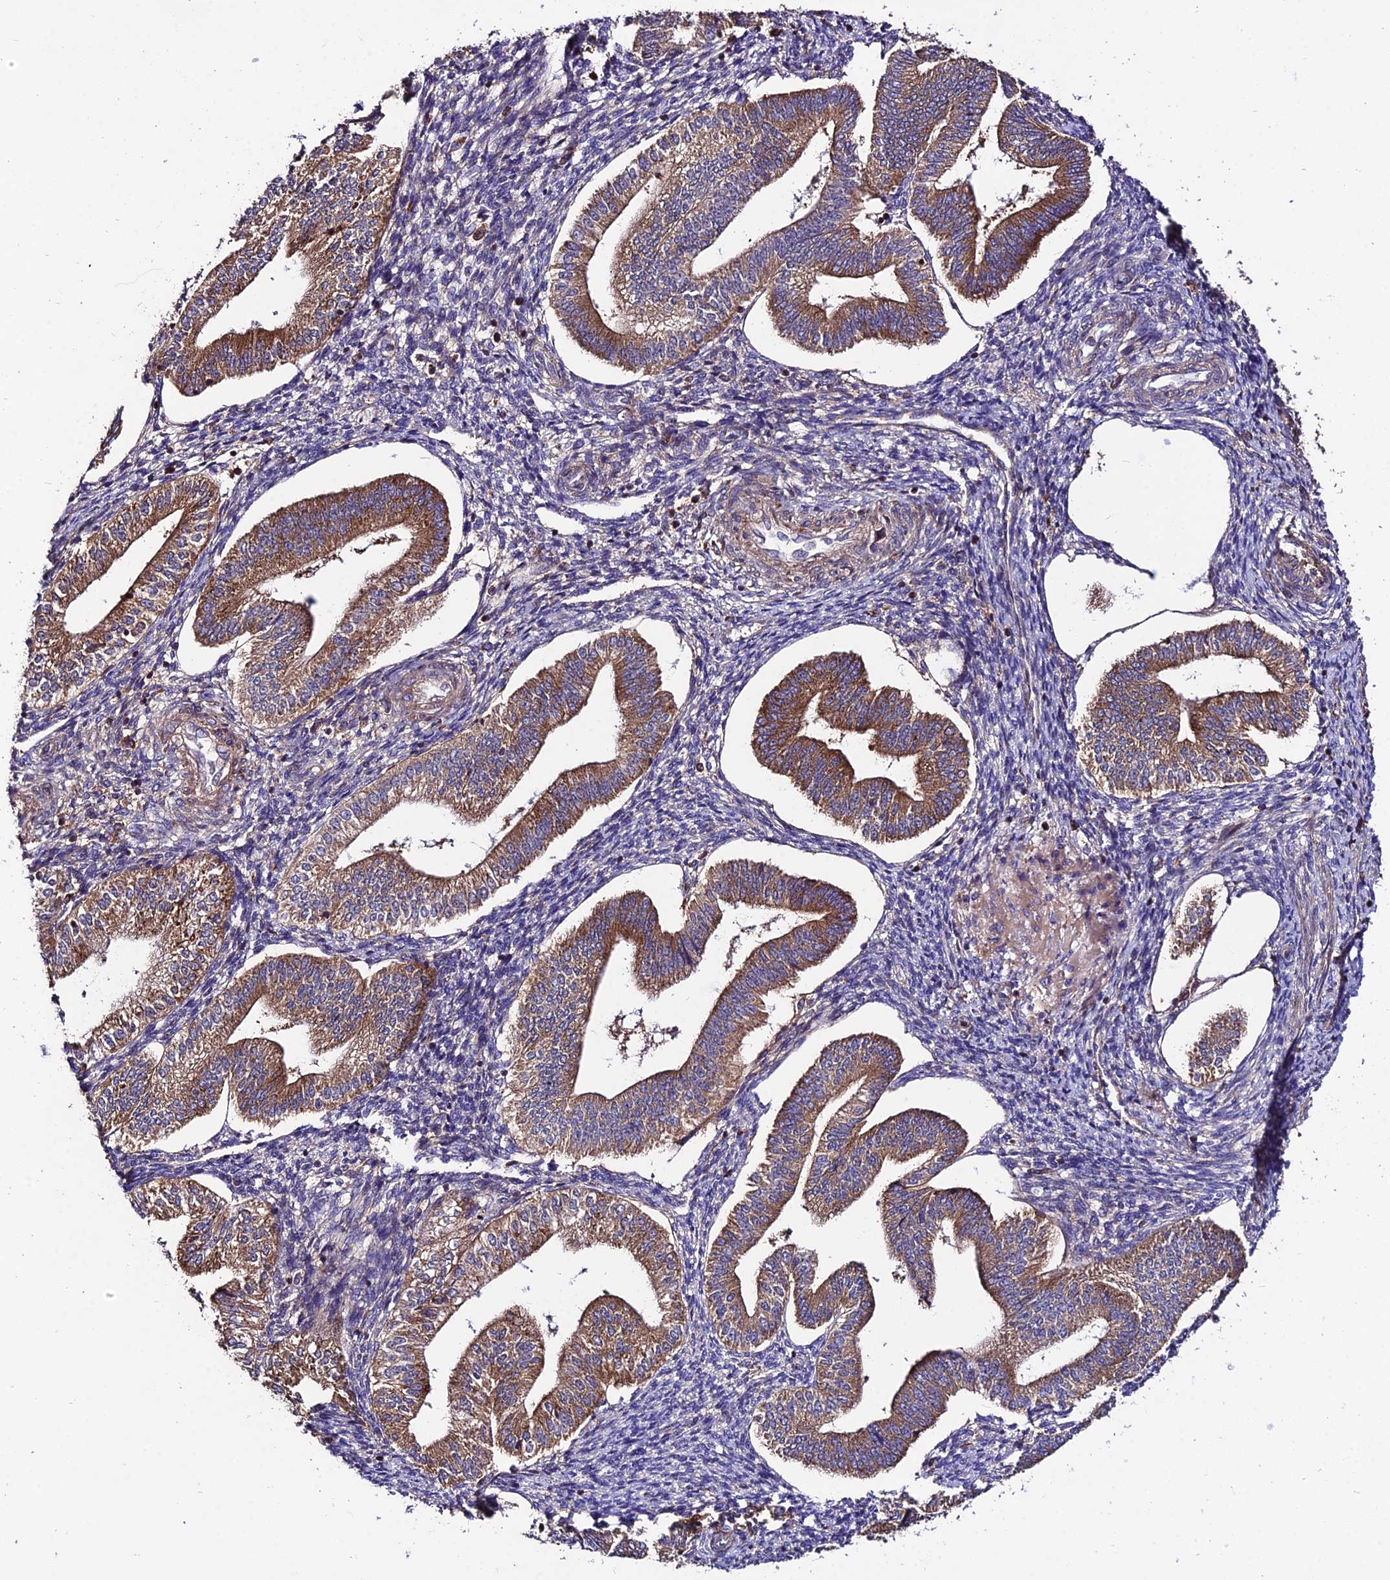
{"staining": {"intensity": "moderate", "quantity": "25%-75%", "location": "cytoplasmic/membranous"}, "tissue": "endometrium", "cell_type": "Cells in endometrial stroma", "image_type": "normal", "snomed": [{"axis": "morphology", "description": "Normal tissue, NOS"}, {"axis": "topography", "description": "Endometrium"}], "caption": "A photomicrograph of endometrium stained for a protein demonstrates moderate cytoplasmic/membranous brown staining in cells in endometrial stroma.", "gene": "PYM1", "patient": {"sex": "female", "age": 34}}